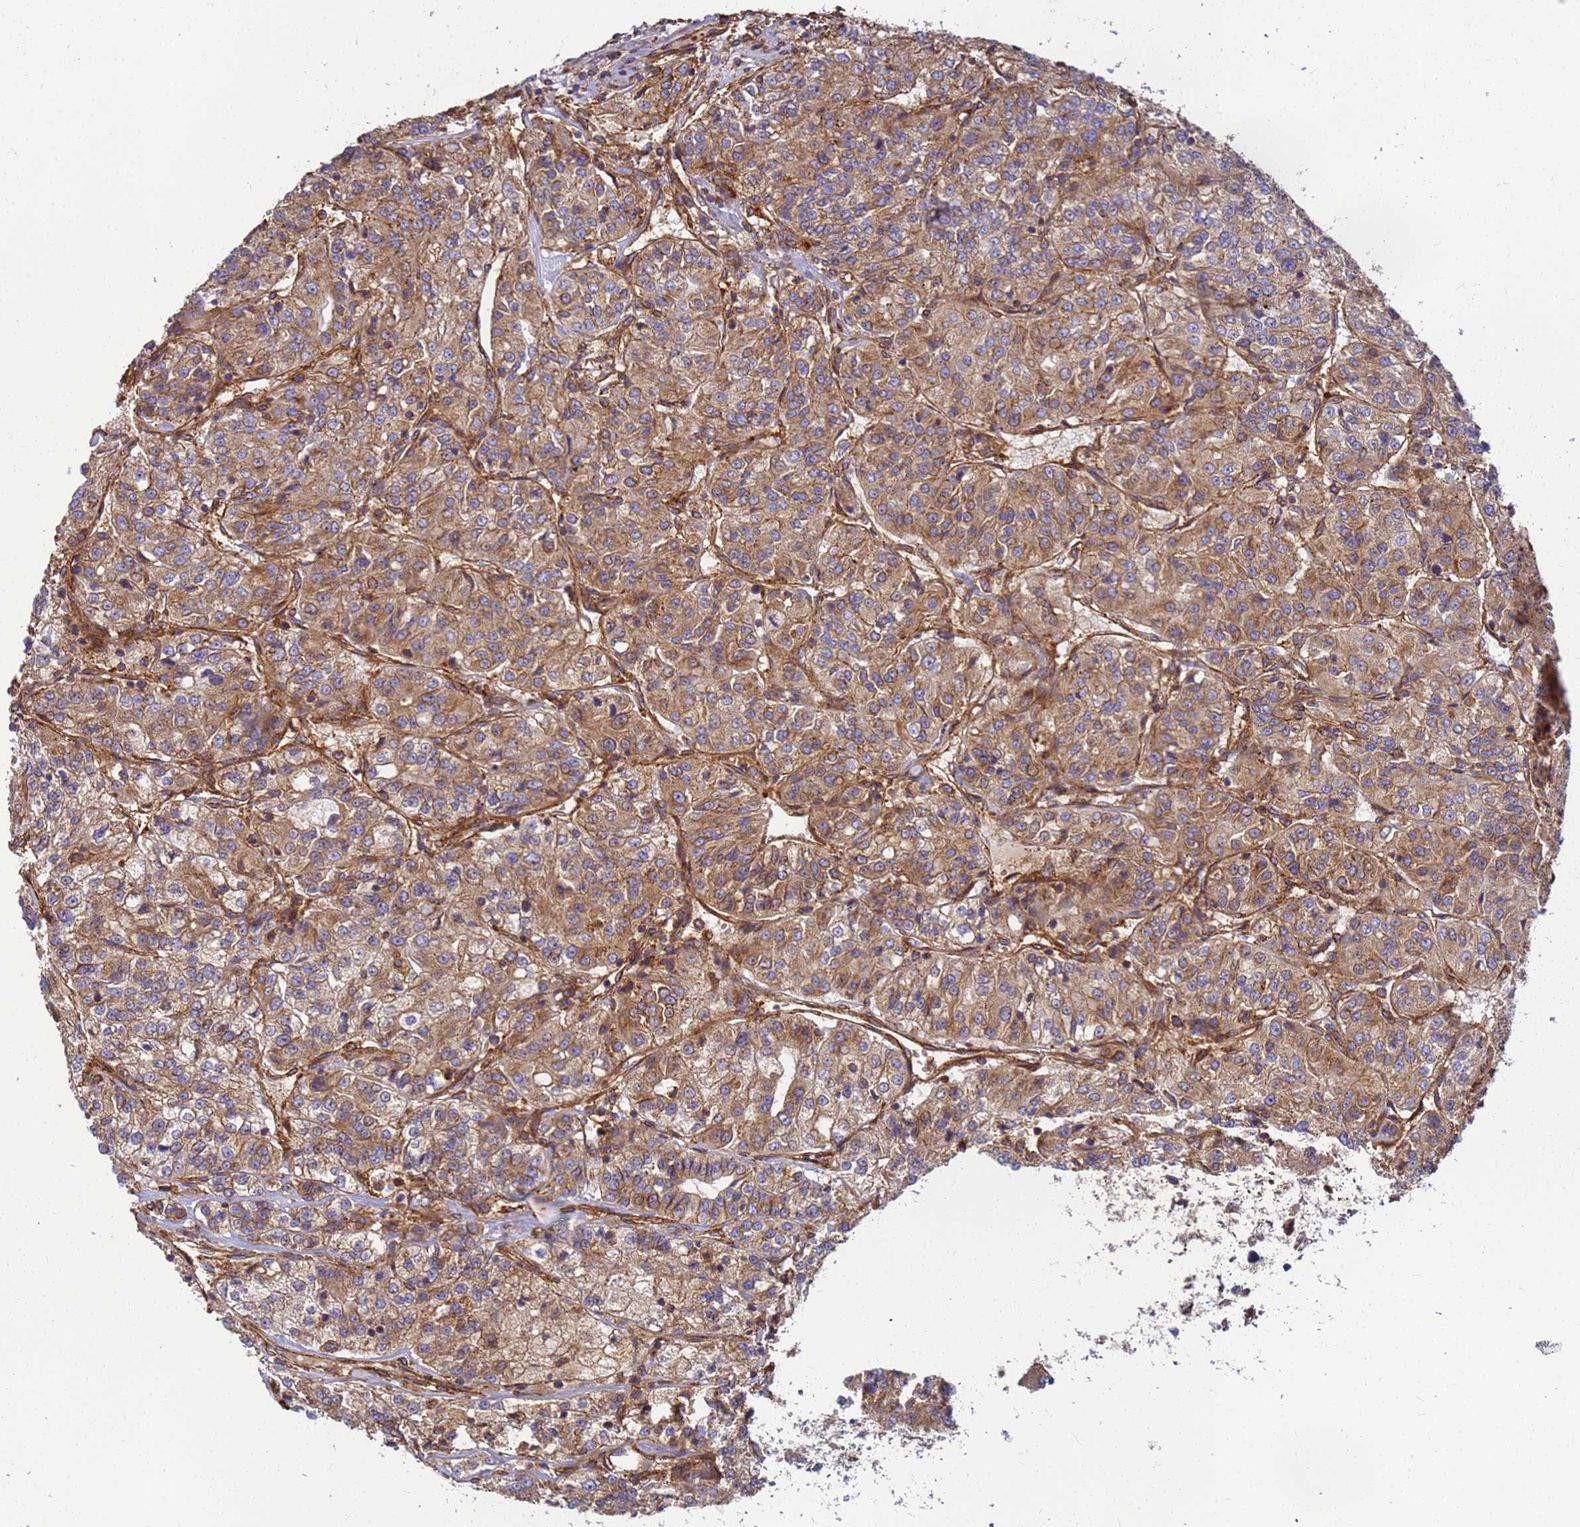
{"staining": {"intensity": "moderate", "quantity": ">75%", "location": "cytoplasmic/membranous"}, "tissue": "renal cancer", "cell_type": "Tumor cells", "image_type": "cancer", "snomed": [{"axis": "morphology", "description": "Adenocarcinoma, NOS"}, {"axis": "topography", "description": "Kidney"}], "caption": "IHC staining of renal cancer (adenocarcinoma), which demonstrates medium levels of moderate cytoplasmic/membranous positivity in about >75% of tumor cells indicating moderate cytoplasmic/membranous protein staining. The staining was performed using DAB (3,3'-diaminobenzidine) (brown) for protein detection and nuclei were counterstained in hematoxylin (blue).", "gene": "C2CD5", "patient": {"sex": "female", "age": 63}}